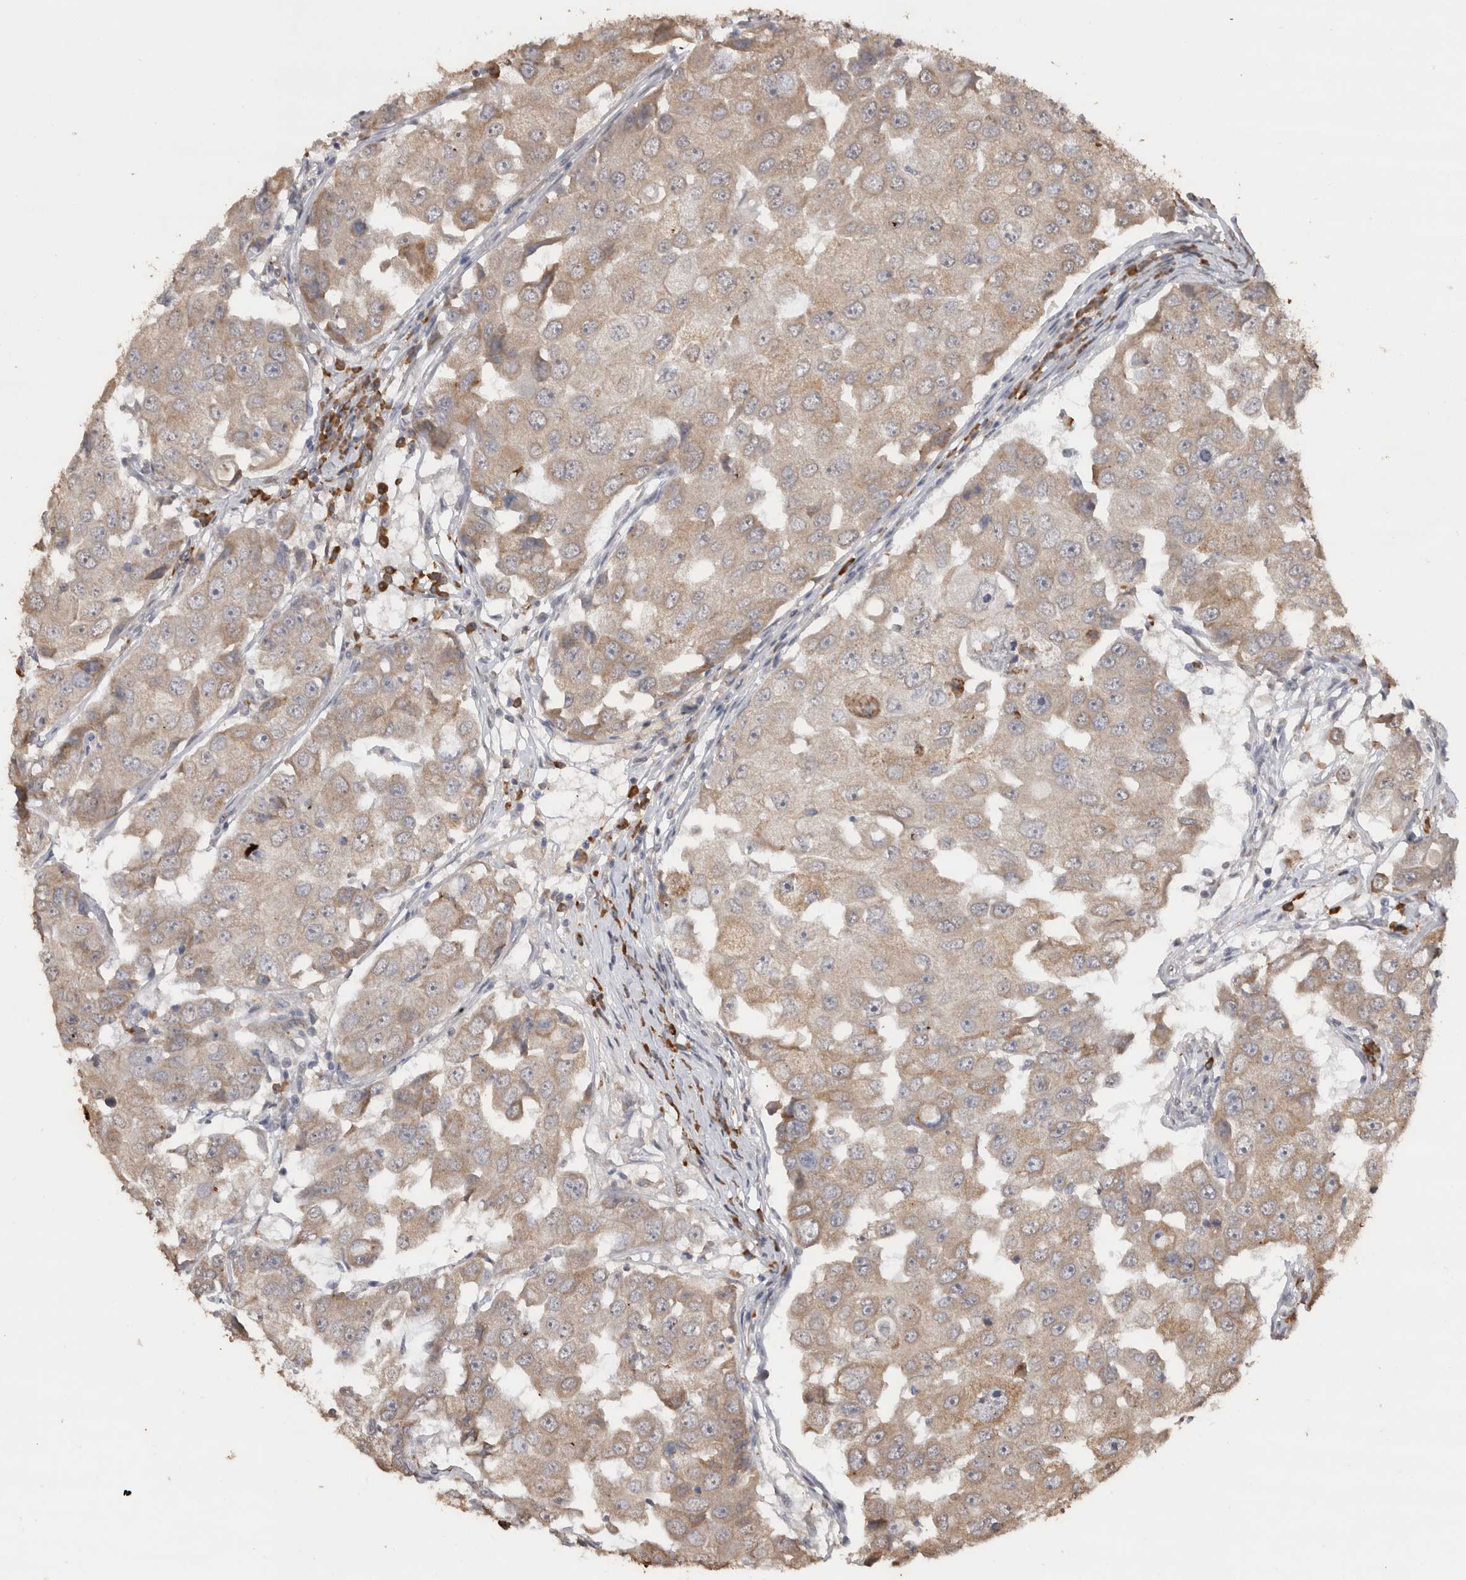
{"staining": {"intensity": "weak", "quantity": ">75%", "location": "cytoplasmic/membranous"}, "tissue": "breast cancer", "cell_type": "Tumor cells", "image_type": "cancer", "snomed": [{"axis": "morphology", "description": "Duct carcinoma"}, {"axis": "topography", "description": "Breast"}], "caption": "The immunohistochemical stain highlights weak cytoplasmic/membranous positivity in tumor cells of breast cancer tissue.", "gene": "CRELD2", "patient": {"sex": "female", "age": 27}}